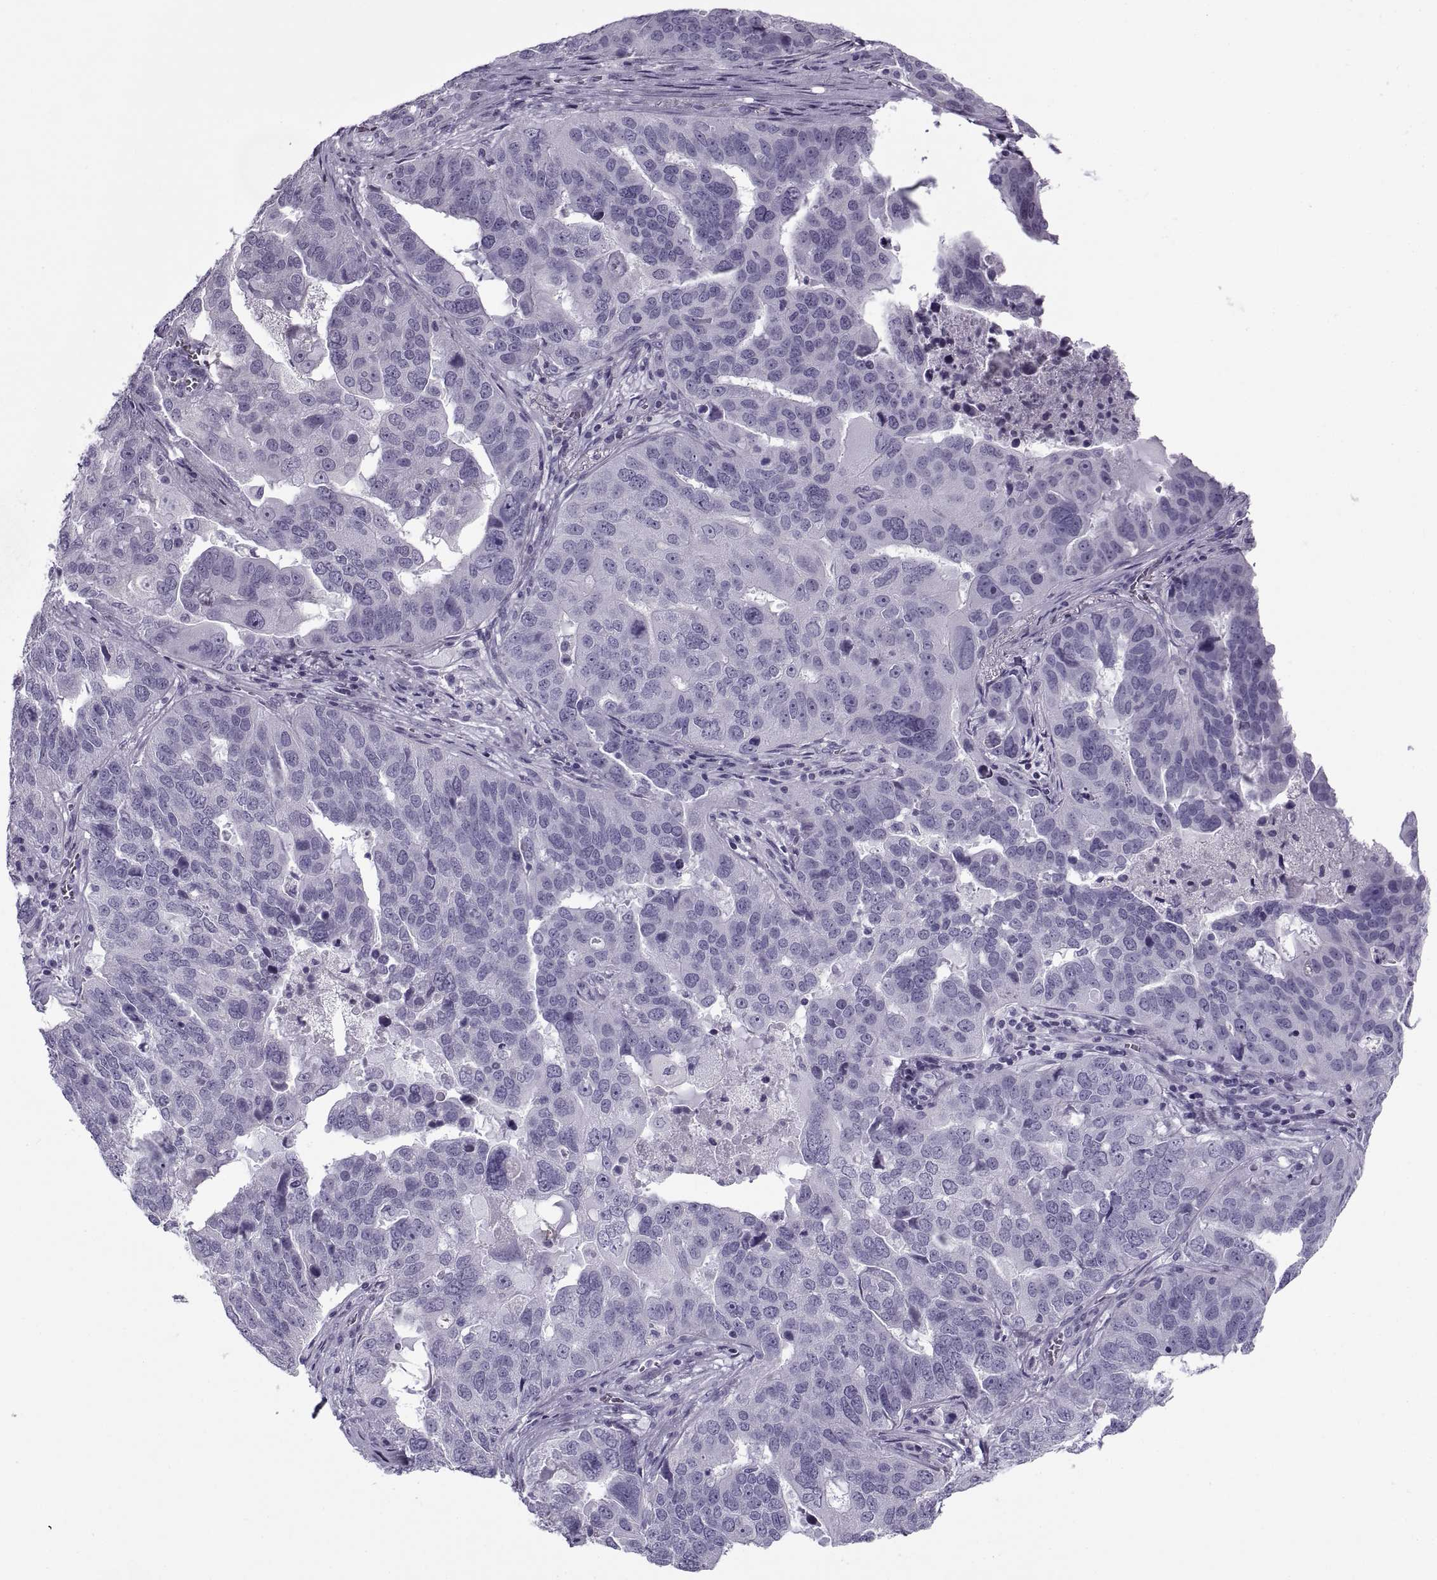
{"staining": {"intensity": "negative", "quantity": "none", "location": "none"}, "tissue": "ovarian cancer", "cell_type": "Tumor cells", "image_type": "cancer", "snomed": [{"axis": "morphology", "description": "Carcinoma, endometroid"}, {"axis": "topography", "description": "Soft tissue"}, {"axis": "topography", "description": "Ovary"}], "caption": "Ovarian cancer (endometroid carcinoma) was stained to show a protein in brown. There is no significant positivity in tumor cells.", "gene": "RLBP1", "patient": {"sex": "female", "age": 52}}